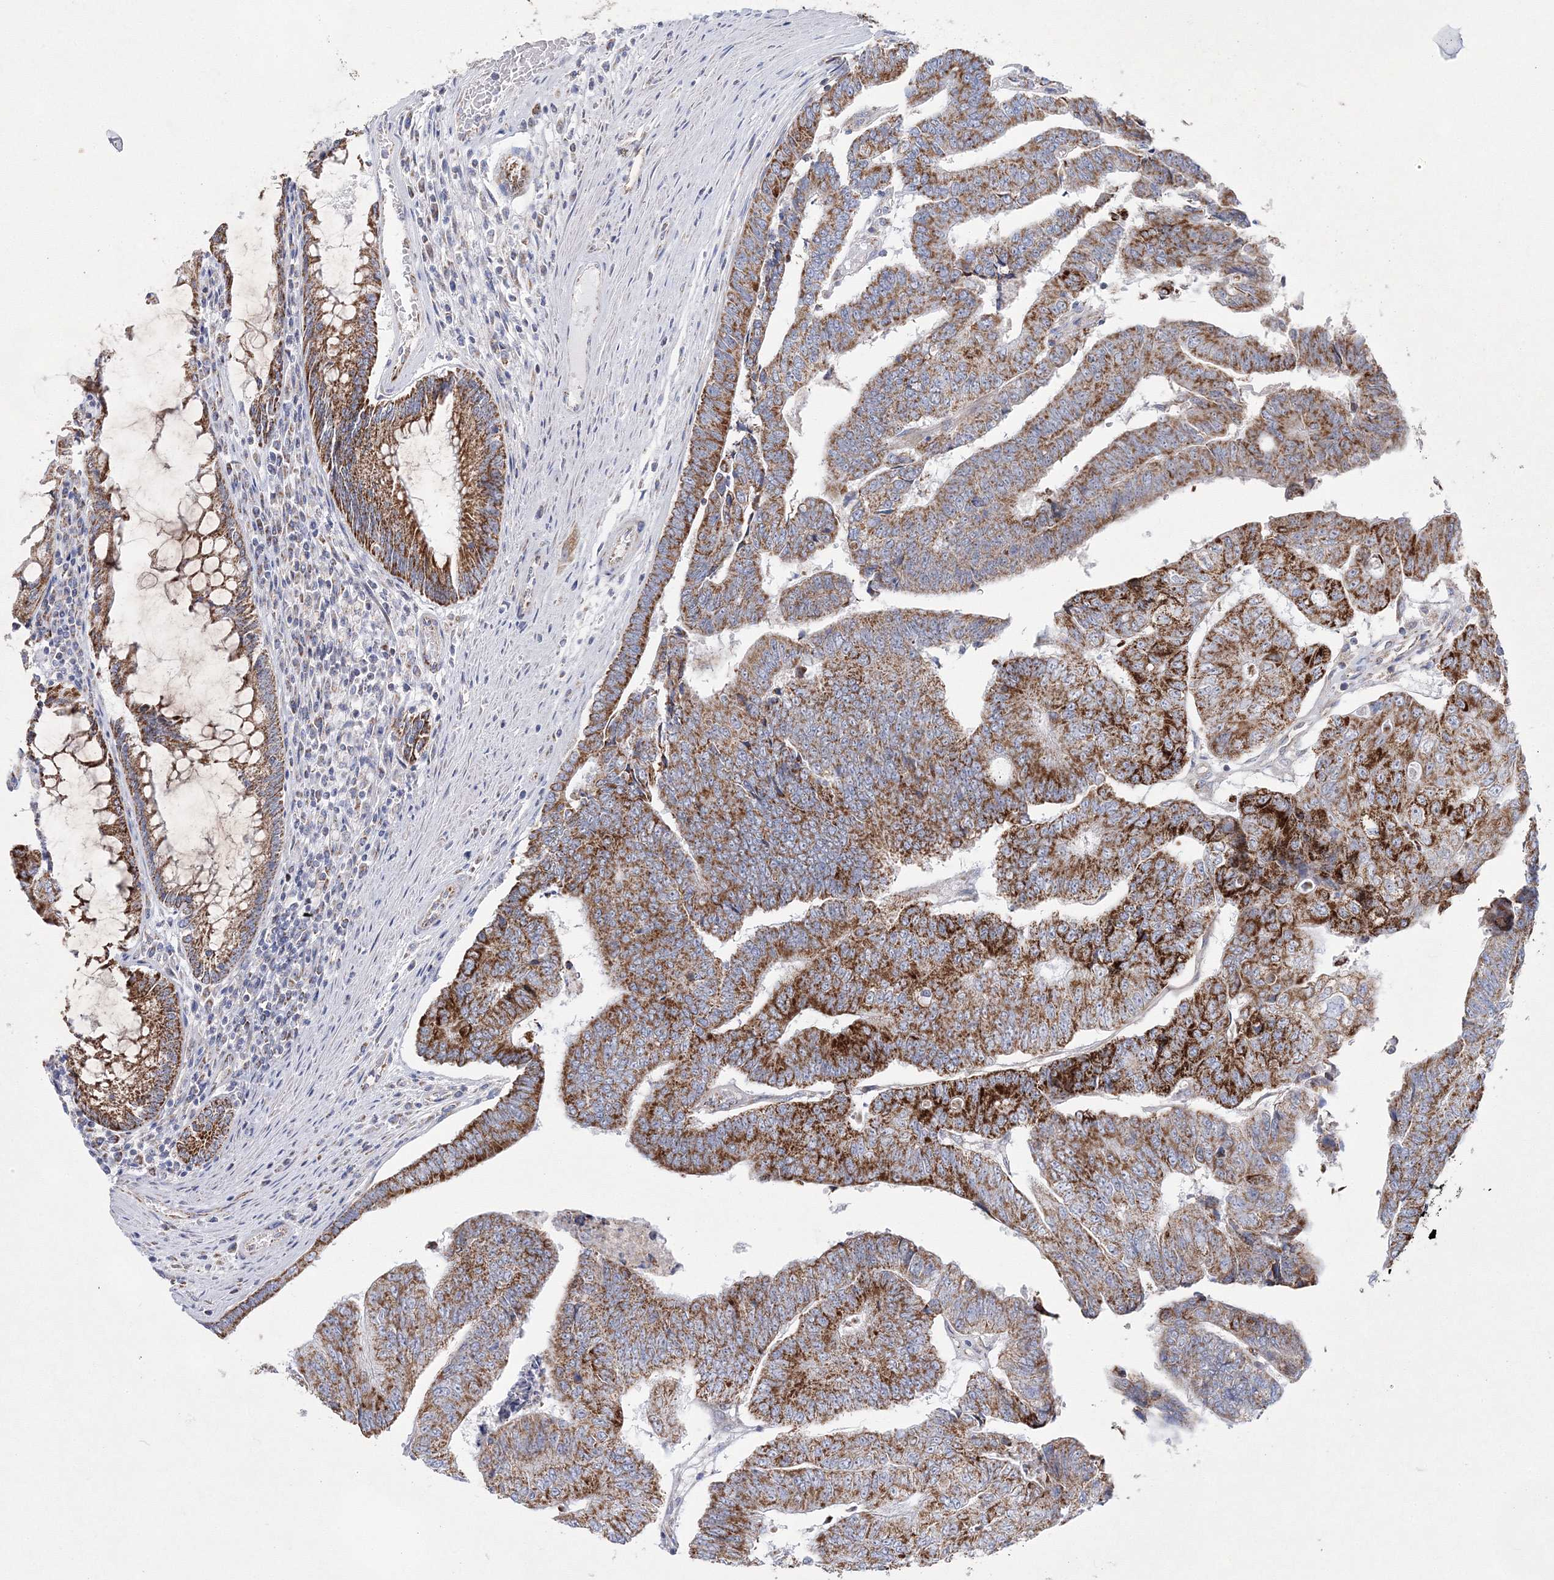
{"staining": {"intensity": "strong", "quantity": ">75%", "location": "cytoplasmic/membranous"}, "tissue": "colorectal cancer", "cell_type": "Tumor cells", "image_type": "cancer", "snomed": [{"axis": "morphology", "description": "Adenocarcinoma, NOS"}, {"axis": "topography", "description": "Colon"}], "caption": "Tumor cells demonstrate strong cytoplasmic/membranous staining in approximately >75% of cells in colorectal cancer.", "gene": "HIBCH", "patient": {"sex": "female", "age": 67}}